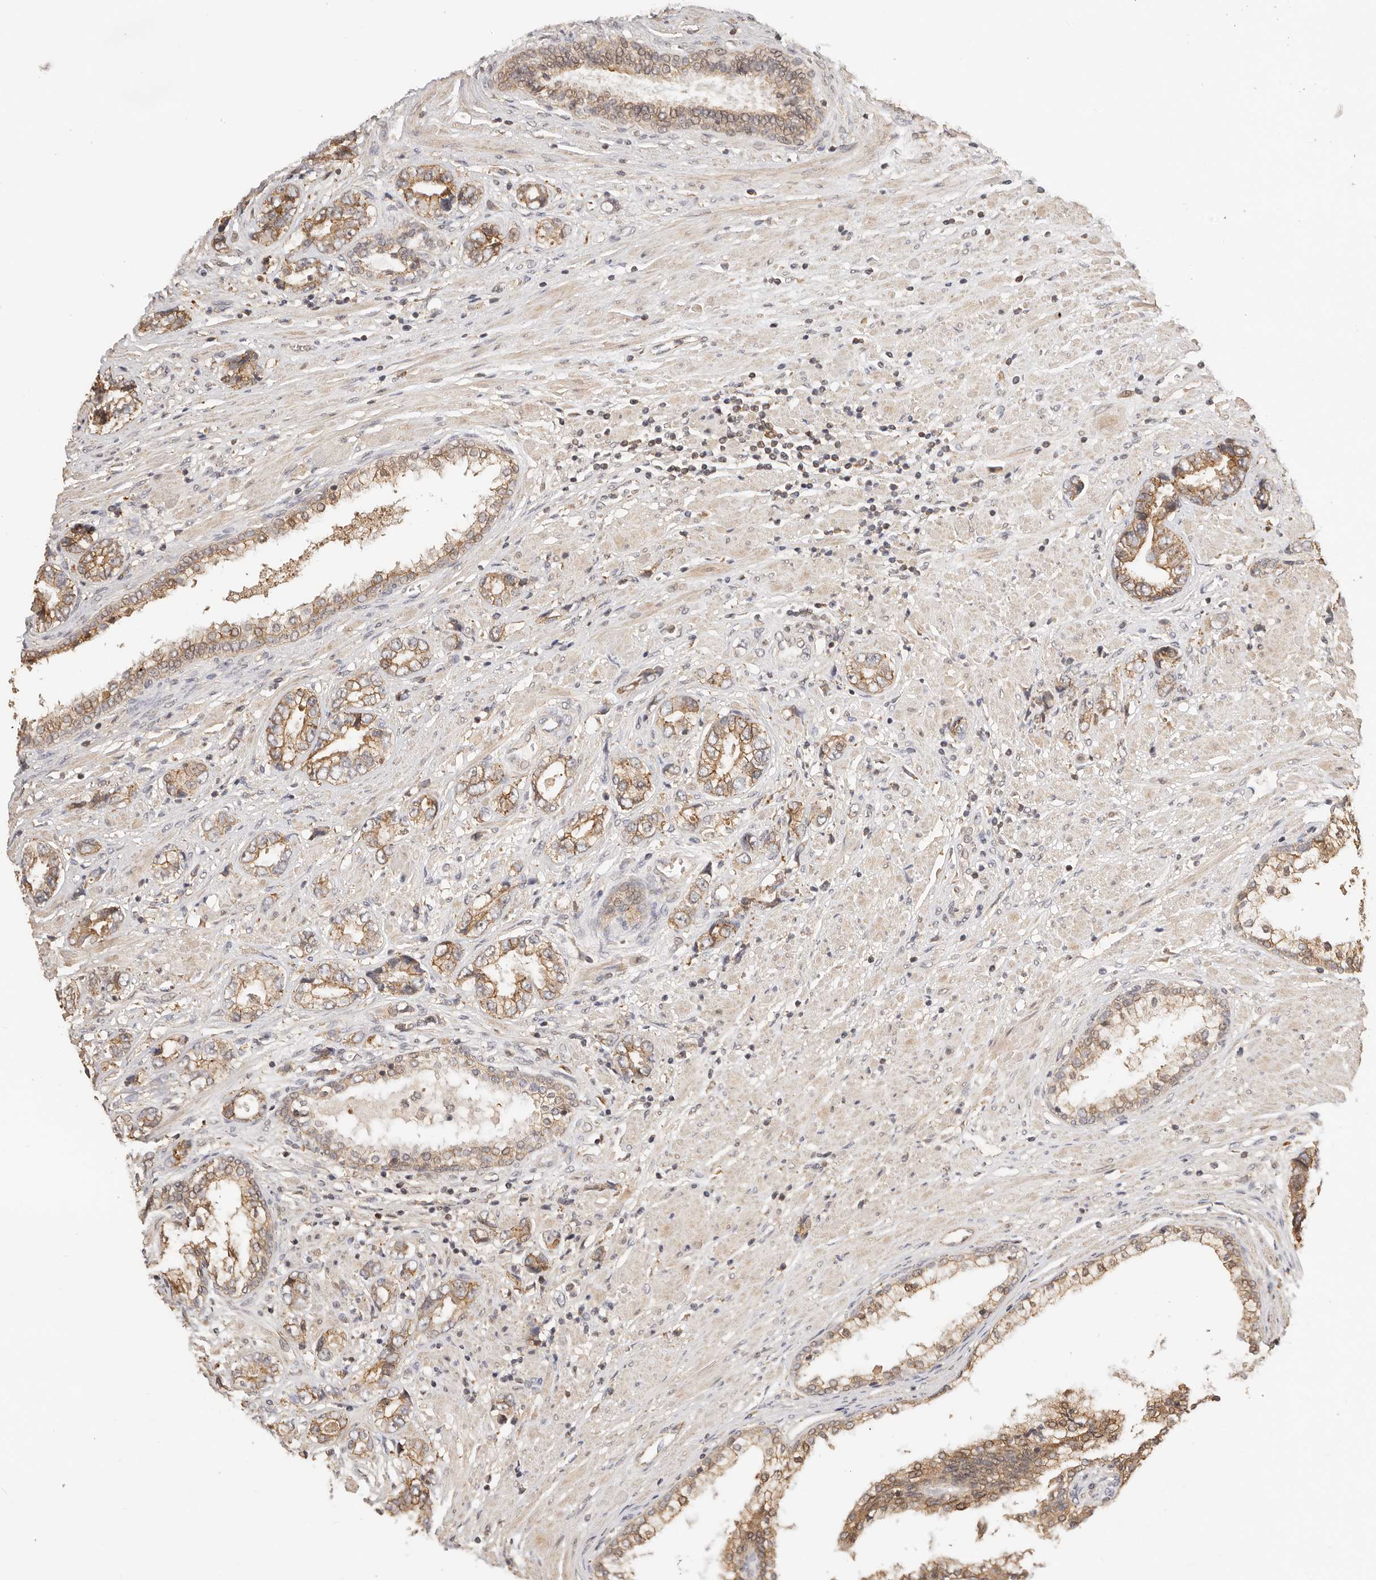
{"staining": {"intensity": "moderate", "quantity": ">75%", "location": "cytoplasmic/membranous"}, "tissue": "prostate cancer", "cell_type": "Tumor cells", "image_type": "cancer", "snomed": [{"axis": "morphology", "description": "Adenocarcinoma, High grade"}, {"axis": "topography", "description": "Prostate"}], "caption": "IHC photomicrograph of human prostate cancer (adenocarcinoma (high-grade)) stained for a protein (brown), which shows medium levels of moderate cytoplasmic/membranous expression in about >75% of tumor cells.", "gene": "AFDN", "patient": {"sex": "male", "age": 61}}